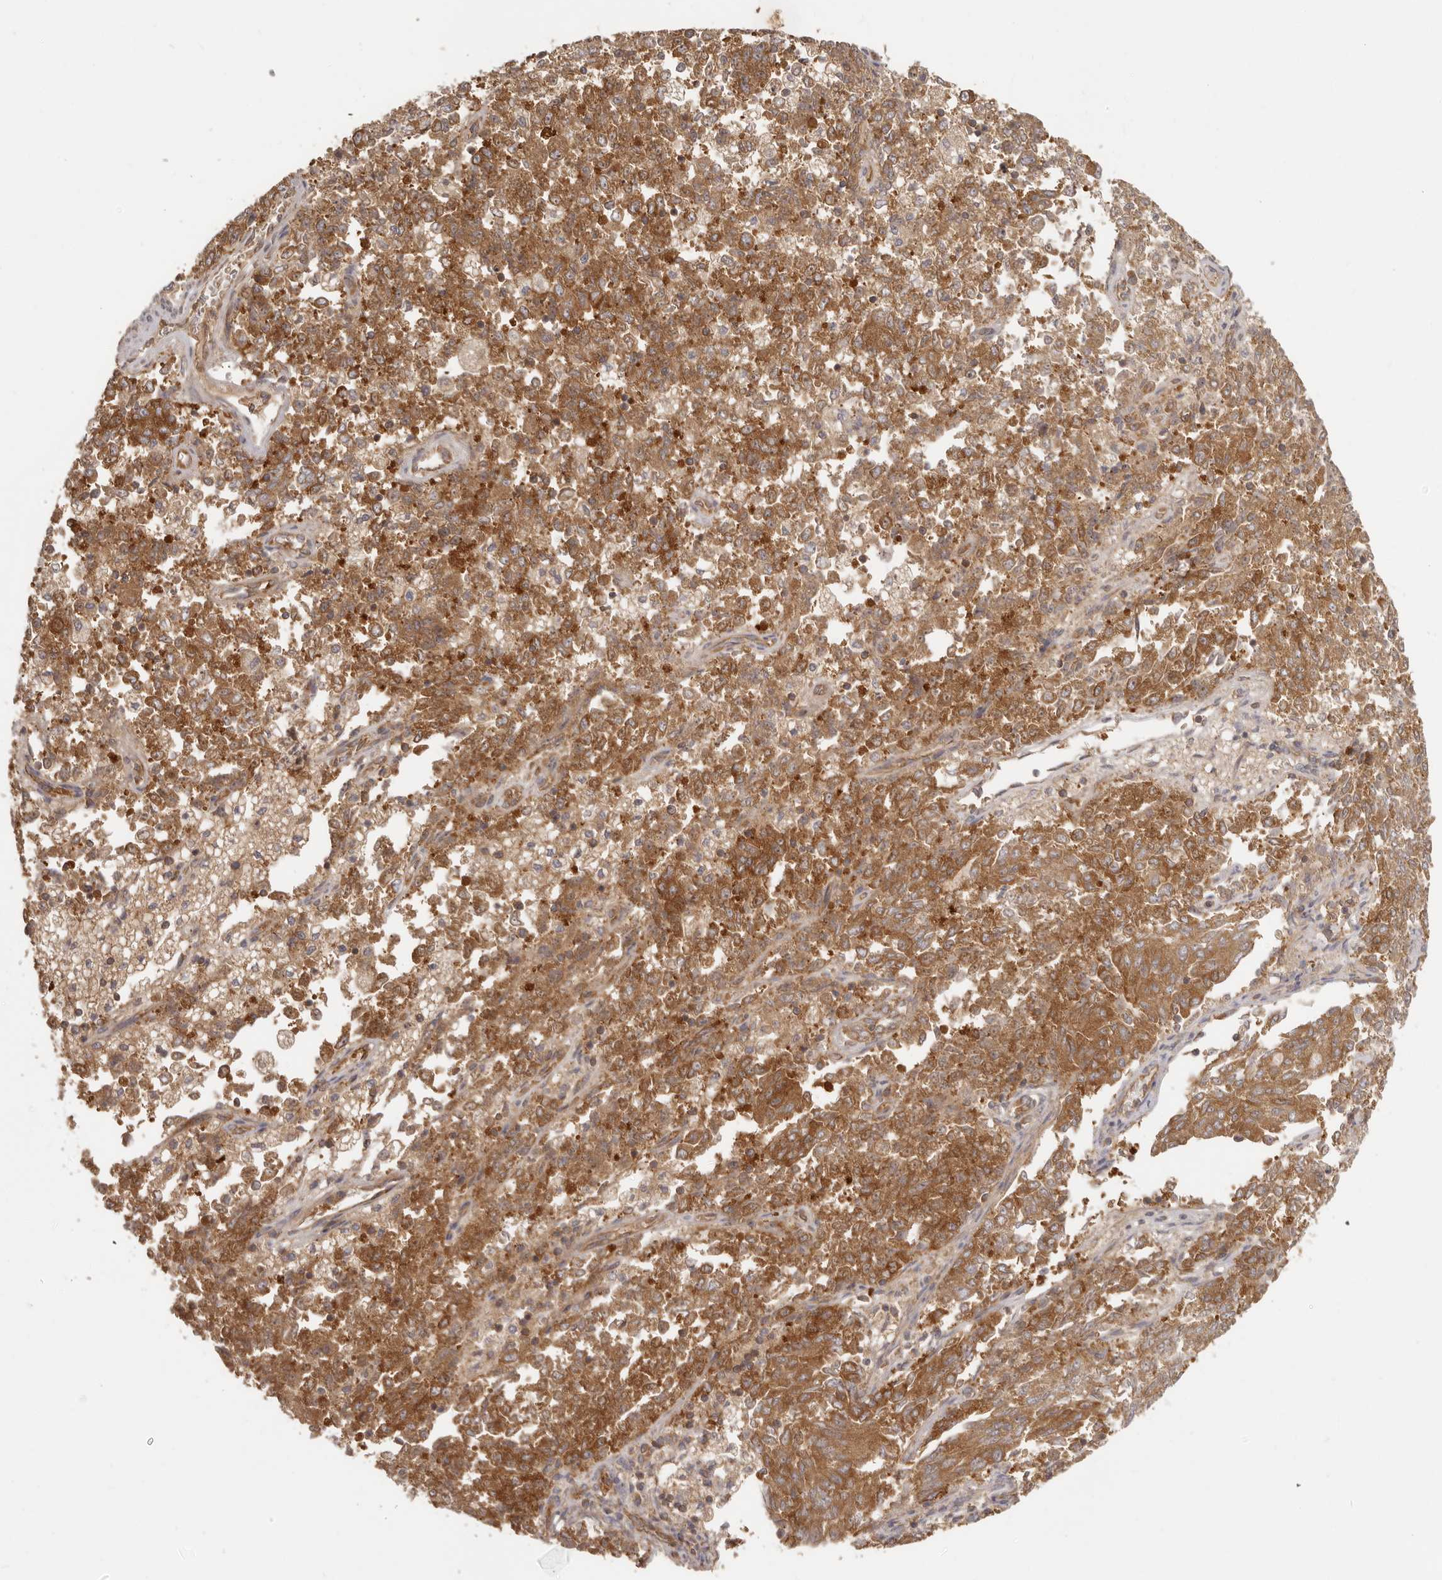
{"staining": {"intensity": "strong", "quantity": ">75%", "location": "cytoplasmic/membranous"}, "tissue": "endometrial cancer", "cell_type": "Tumor cells", "image_type": "cancer", "snomed": [{"axis": "morphology", "description": "Adenocarcinoma, NOS"}, {"axis": "topography", "description": "Endometrium"}], "caption": "DAB (3,3'-diaminobenzidine) immunohistochemical staining of human endometrial cancer (adenocarcinoma) exhibits strong cytoplasmic/membranous protein staining in about >75% of tumor cells.", "gene": "EEF1E1", "patient": {"sex": "female", "age": 80}}